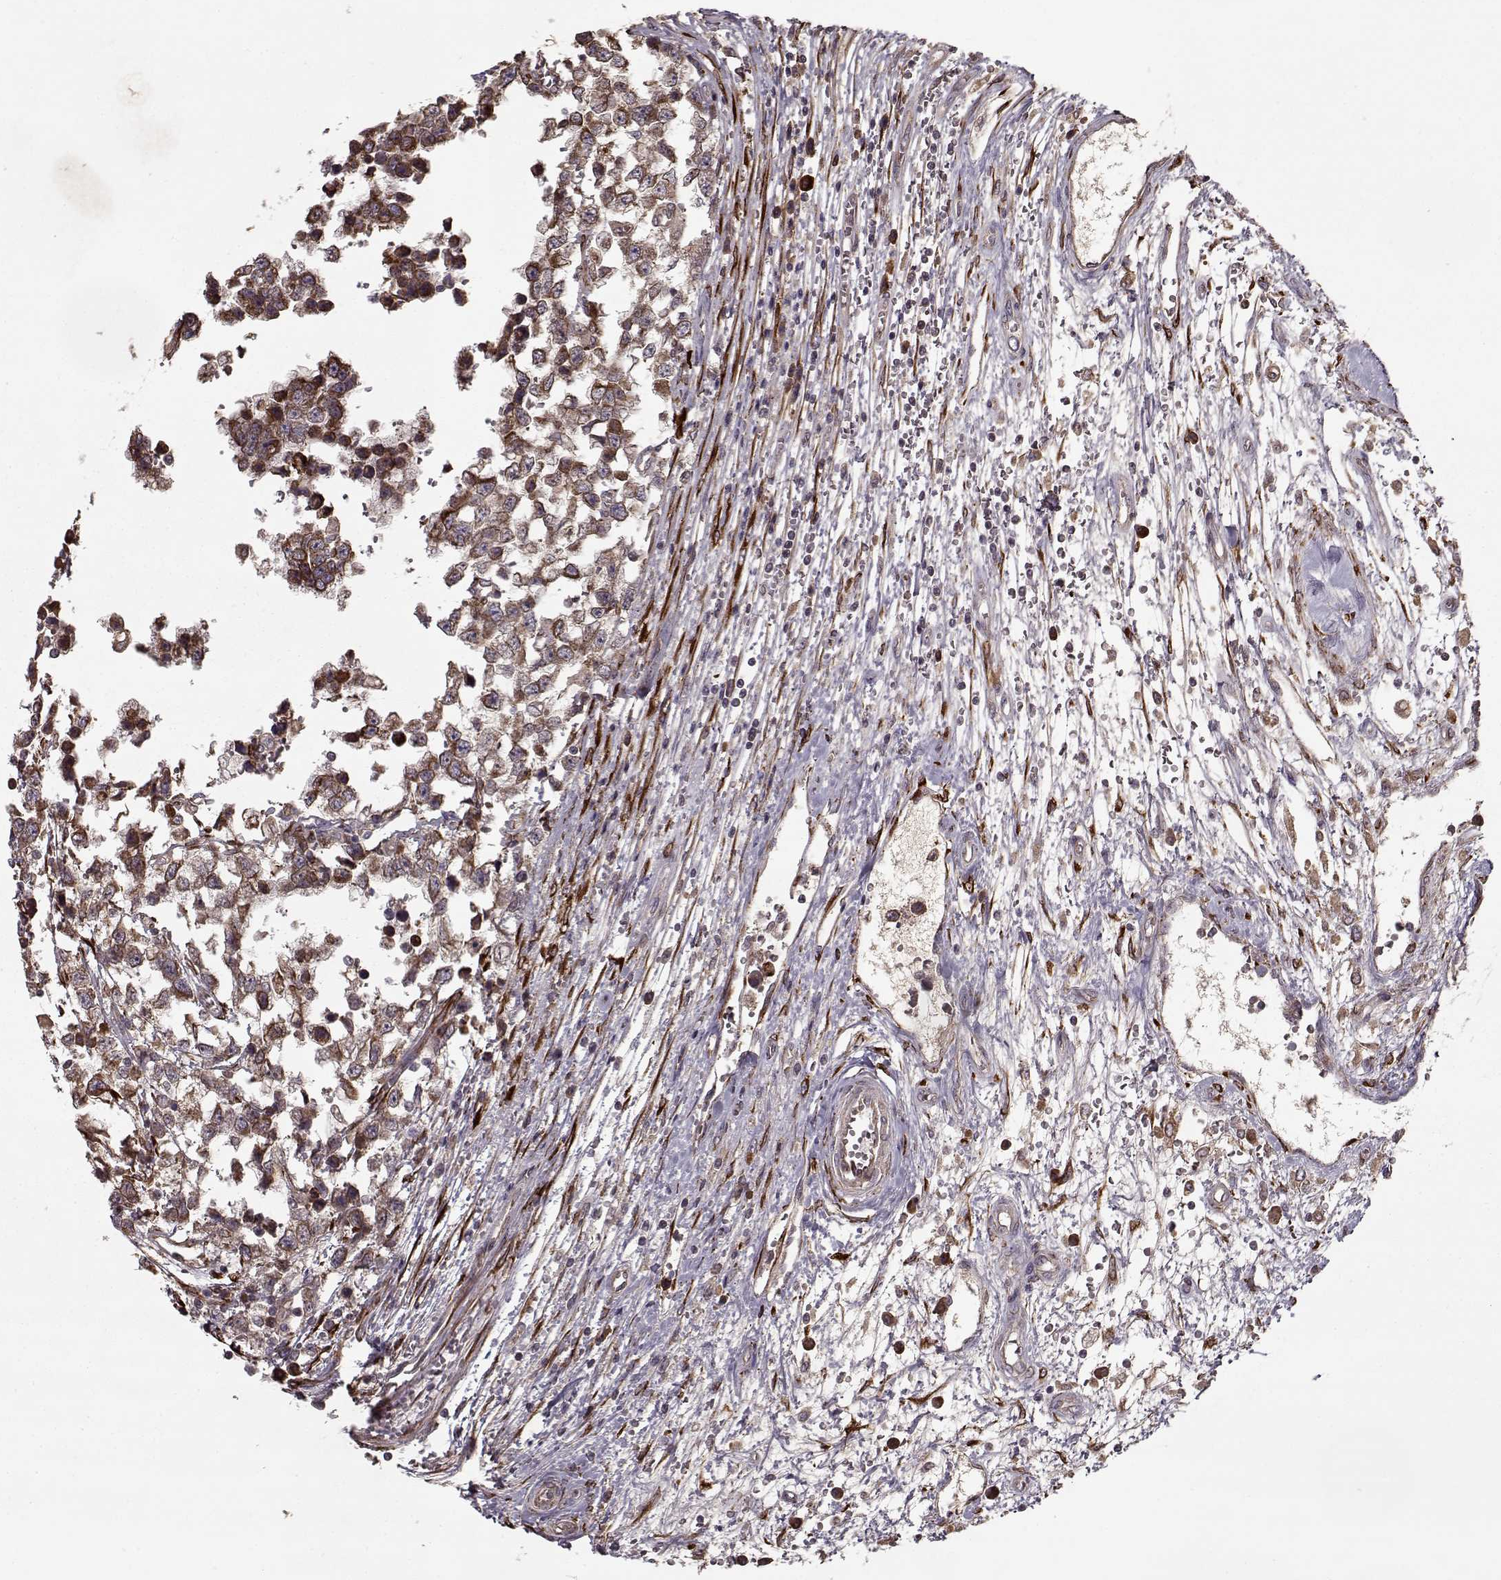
{"staining": {"intensity": "strong", "quantity": ">75%", "location": "cytoplasmic/membranous"}, "tissue": "testis cancer", "cell_type": "Tumor cells", "image_type": "cancer", "snomed": [{"axis": "morphology", "description": "Normal tissue, NOS"}, {"axis": "morphology", "description": "Seminoma, NOS"}, {"axis": "topography", "description": "Testis"}, {"axis": "topography", "description": "Epididymis"}], "caption": "Immunohistochemical staining of human testis cancer reveals high levels of strong cytoplasmic/membranous protein staining in about >75% of tumor cells.", "gene": "IMMP1L", "patient": {"sex": "male", "age": 34}}